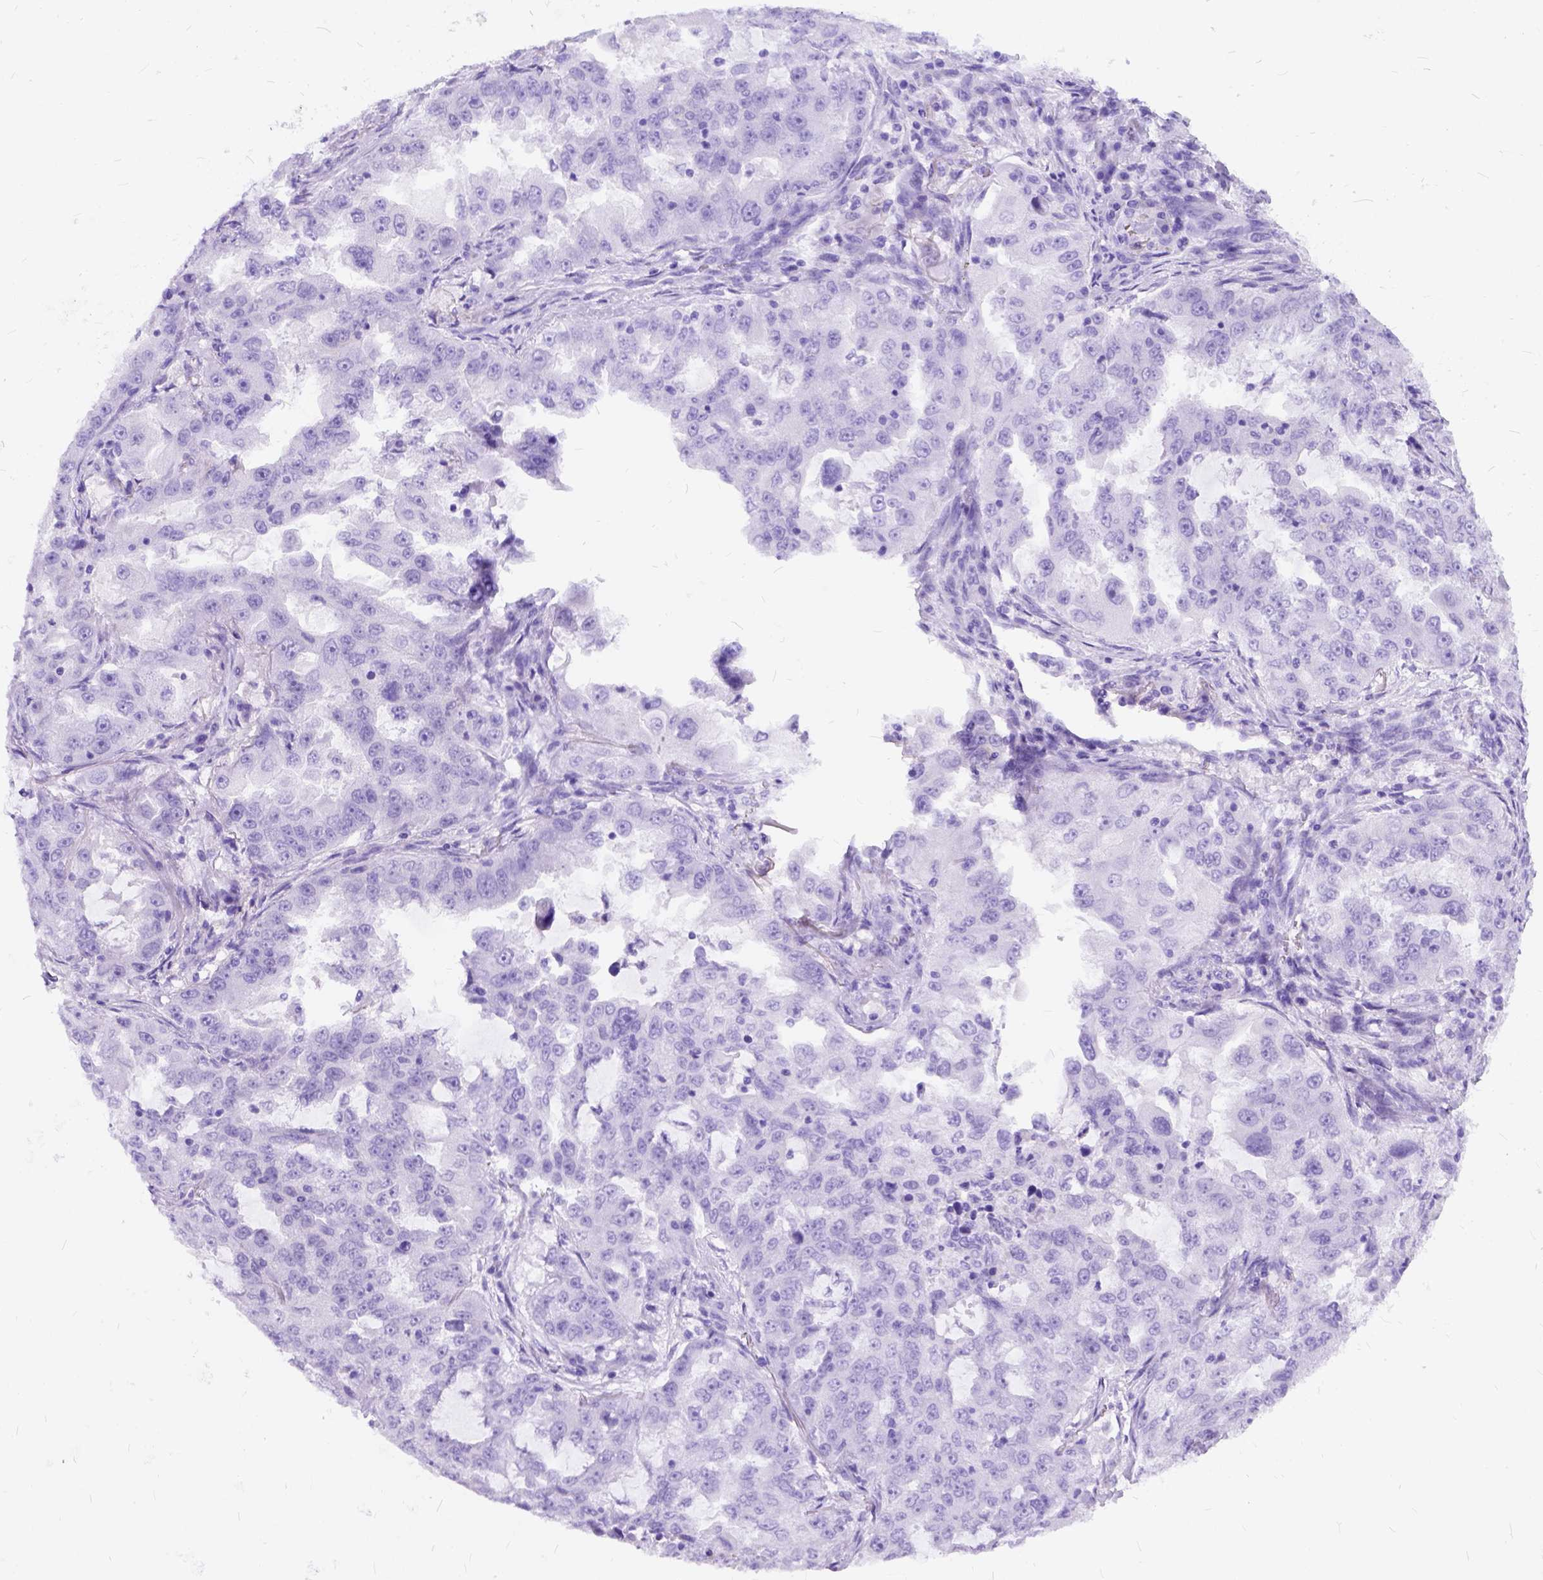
{"staining": {"intensity": "negative", "quantity": "none", "location": "none"}, "tissue": "lung cancer", "cell_type": "Tumor cells", "image_type": "cancer", "snomed": [{"axis": "morphology", "description": "Adenocarcinoma, NOS"}, {"axis": "topography", "description": "Lung"}], "caption": "Protein analysis of lung cancer (adenocarcinoma) displays no significant staining in tumor cells. (DAB immunohistochemistry with hematoxylin counter stain).", "gene": "C1QTNF3", "patient": {"sex": "female", "age": 61}}